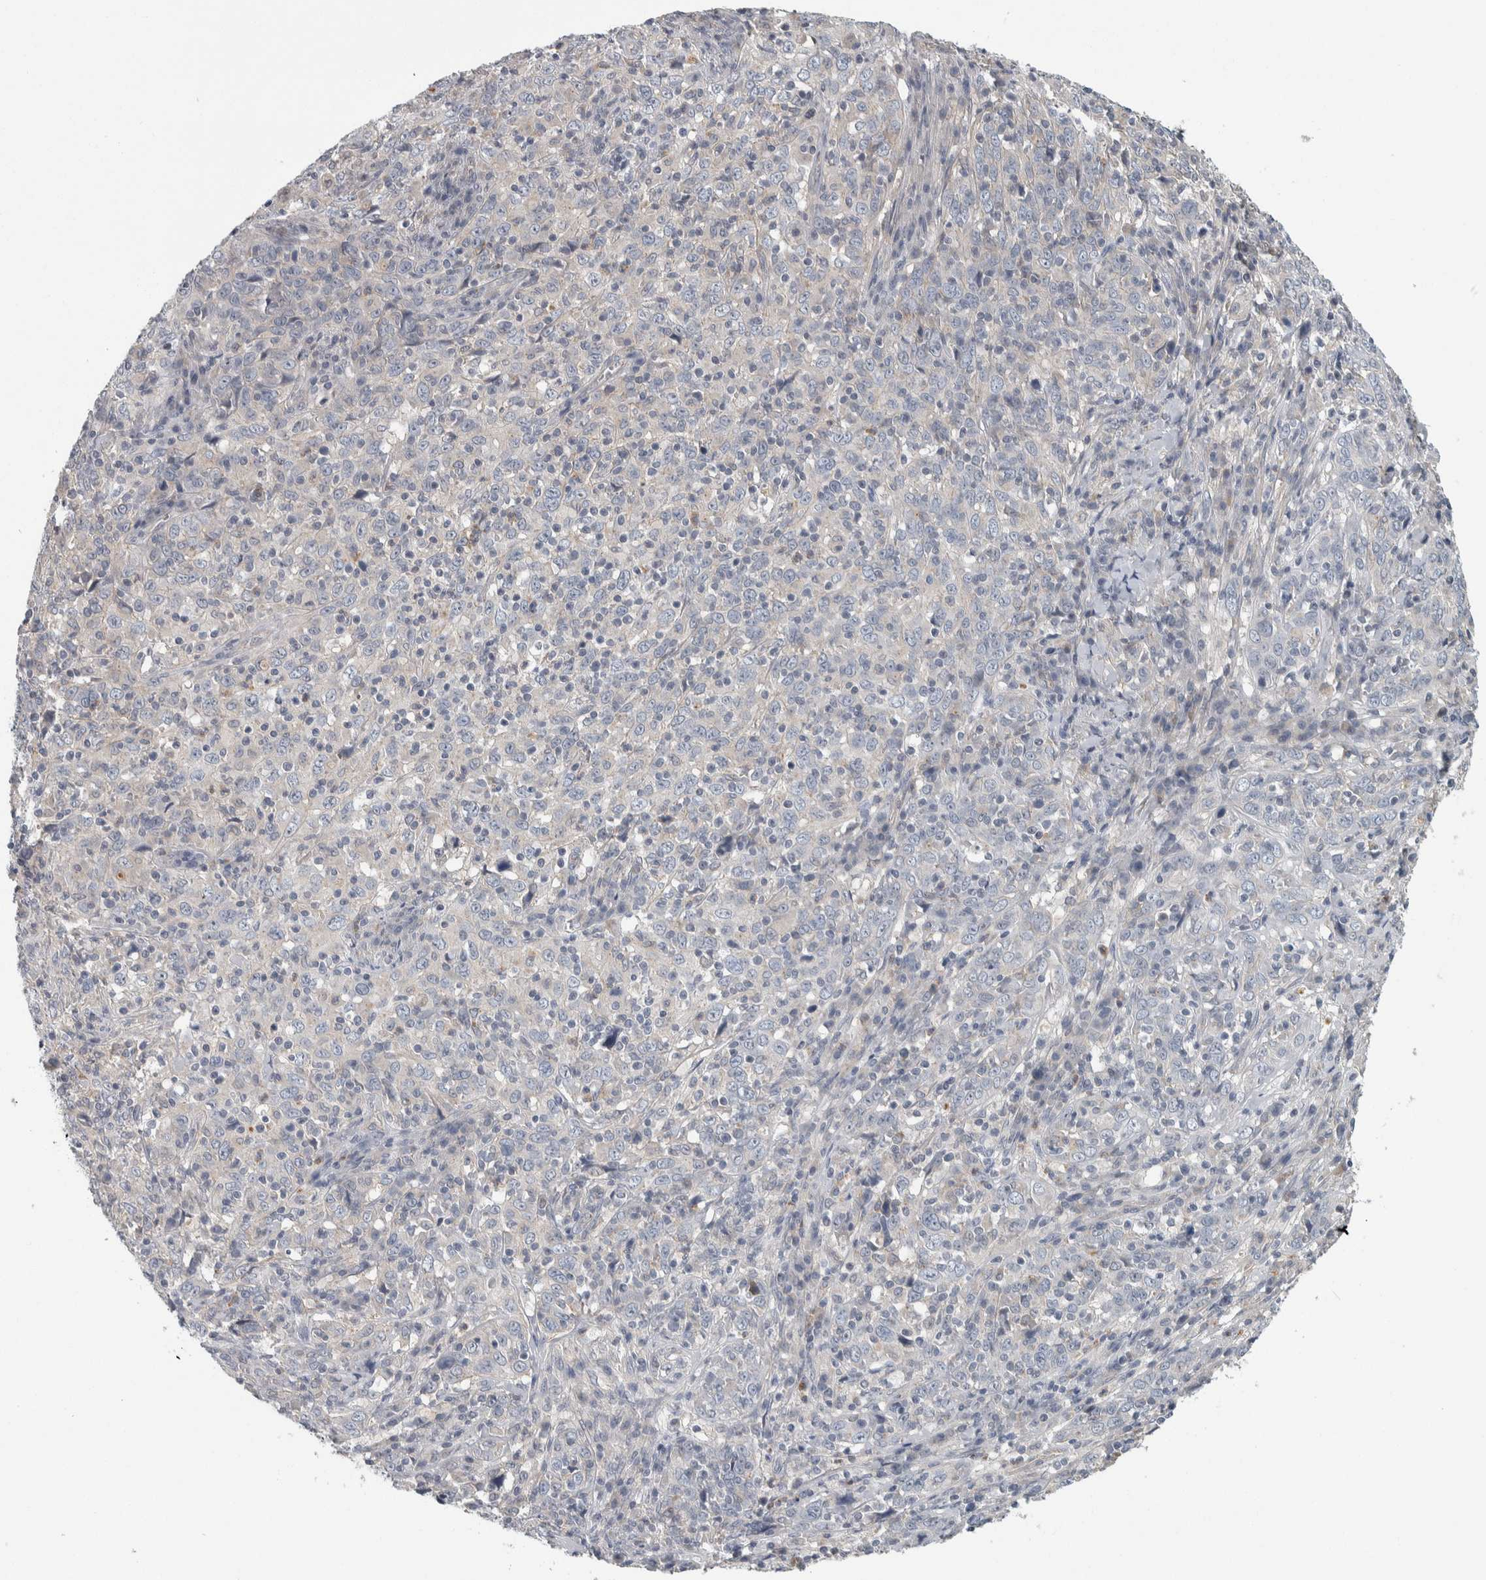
{"staining": {"intensity": "negative", "quantity": "none", "location": "none"}, "tissue": "cervical cancer", "cell_type": "Tumor cells", "image_type": "cancer", "snomed": [{"axis": "morphology", "description": "Squamous cell carcinoma, NOS"}, {"axis": "topography", "description": "Cervix"}], "caption": "A histopathology image of human squamous cell carcinoma (cervical) is negative for staining in tumor cells.", "gene": "KCNJ3", "patient": {"sex": "female", "age": 46}}